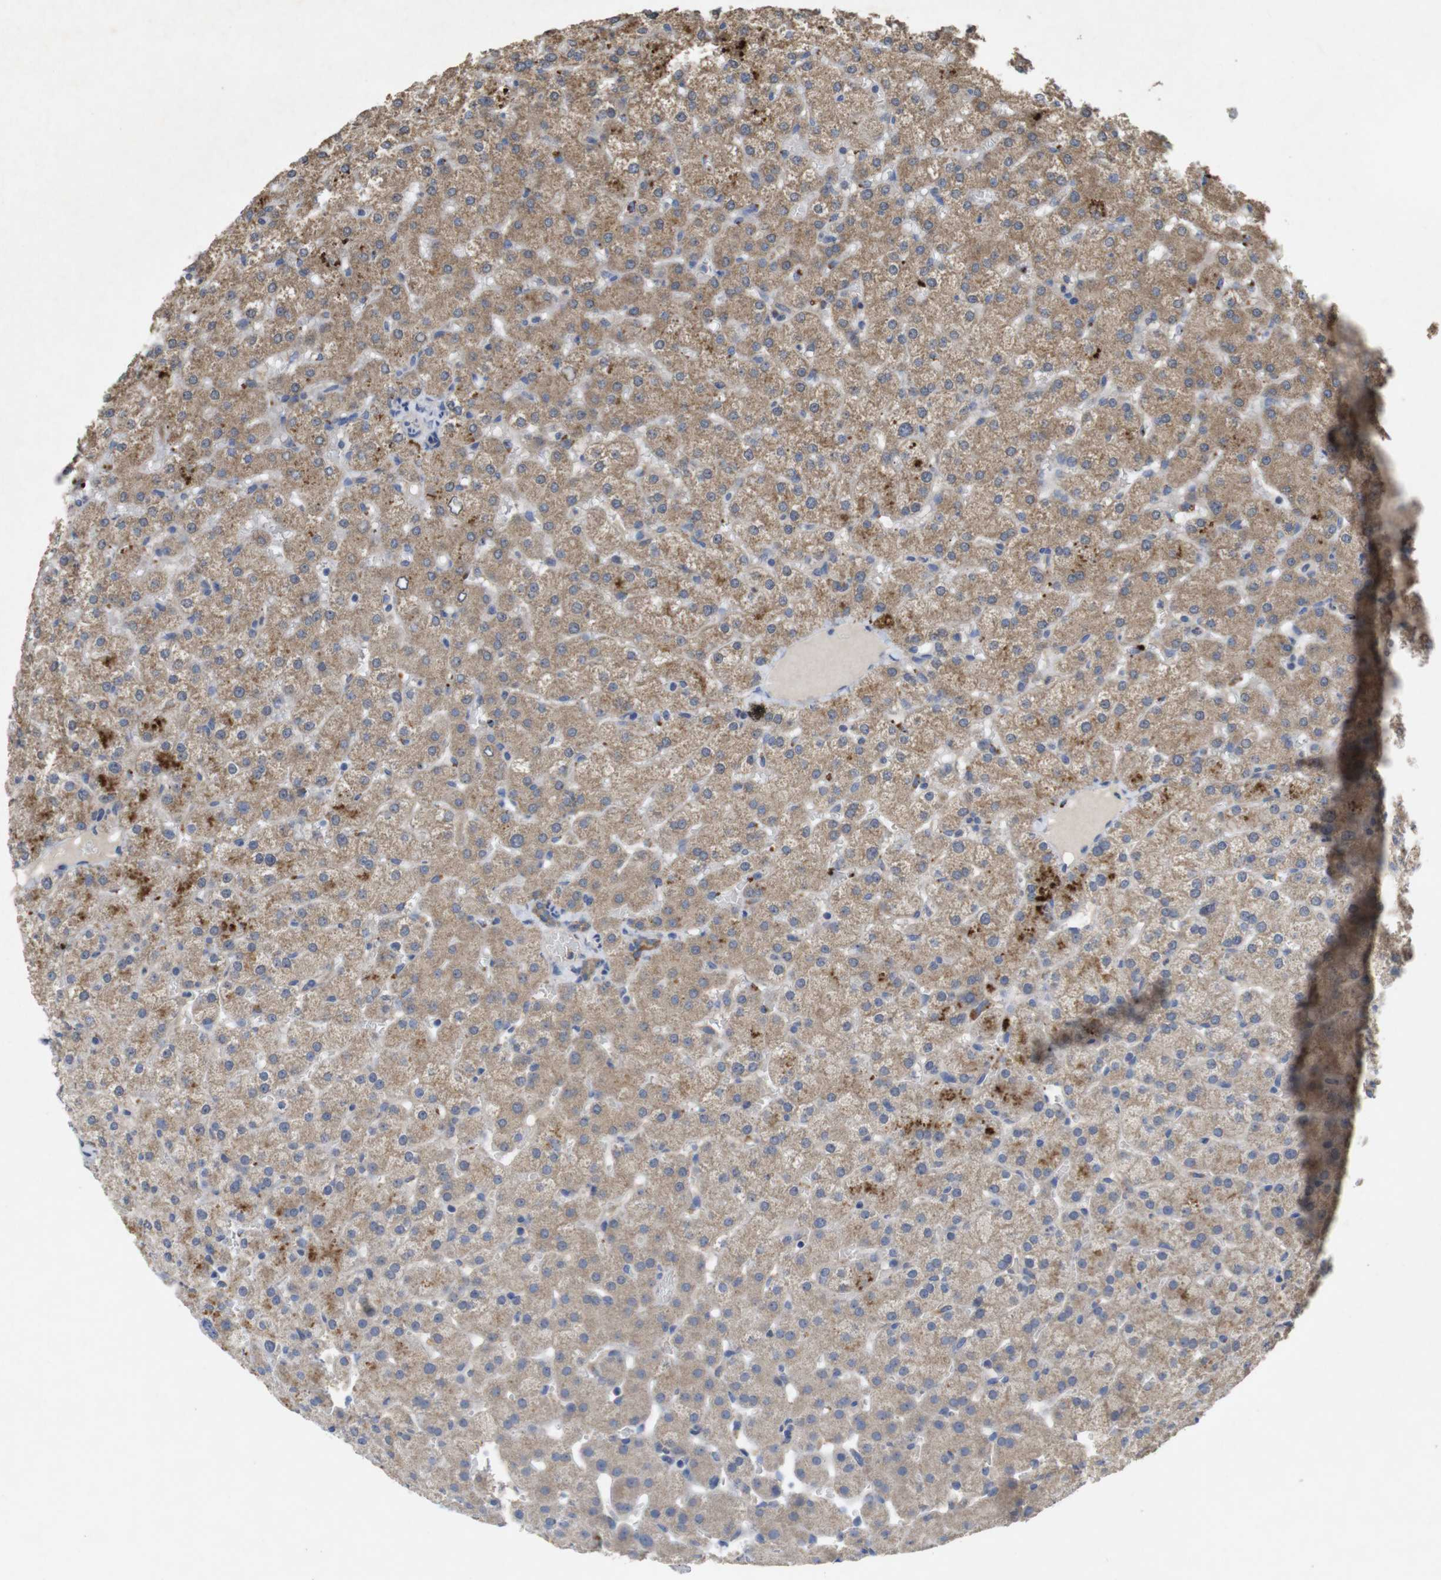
{"staining": {"intensity": "moderate", "quantity": ">75%", "location": "cytoplasmic/membranous"}, "tissue": "liver", "cell_type": "Cholangiocytes", "image_type": "normal", "snomed": [{"axis": "morphology", "description": "Normal tissue, NOS"}, {"axis": "topography", "description": "Liver"}], "caption": "Immunohistochemical staining of unremarkable liver displays moderate cytoplasmic/membranous protein positivity in about >75% of cholangiocytes. (DAB IHC, brown staining for protein, blue staining for nuclei).", "gene": "KCNS3", "patient": {"sex": "female", "age": 32}}